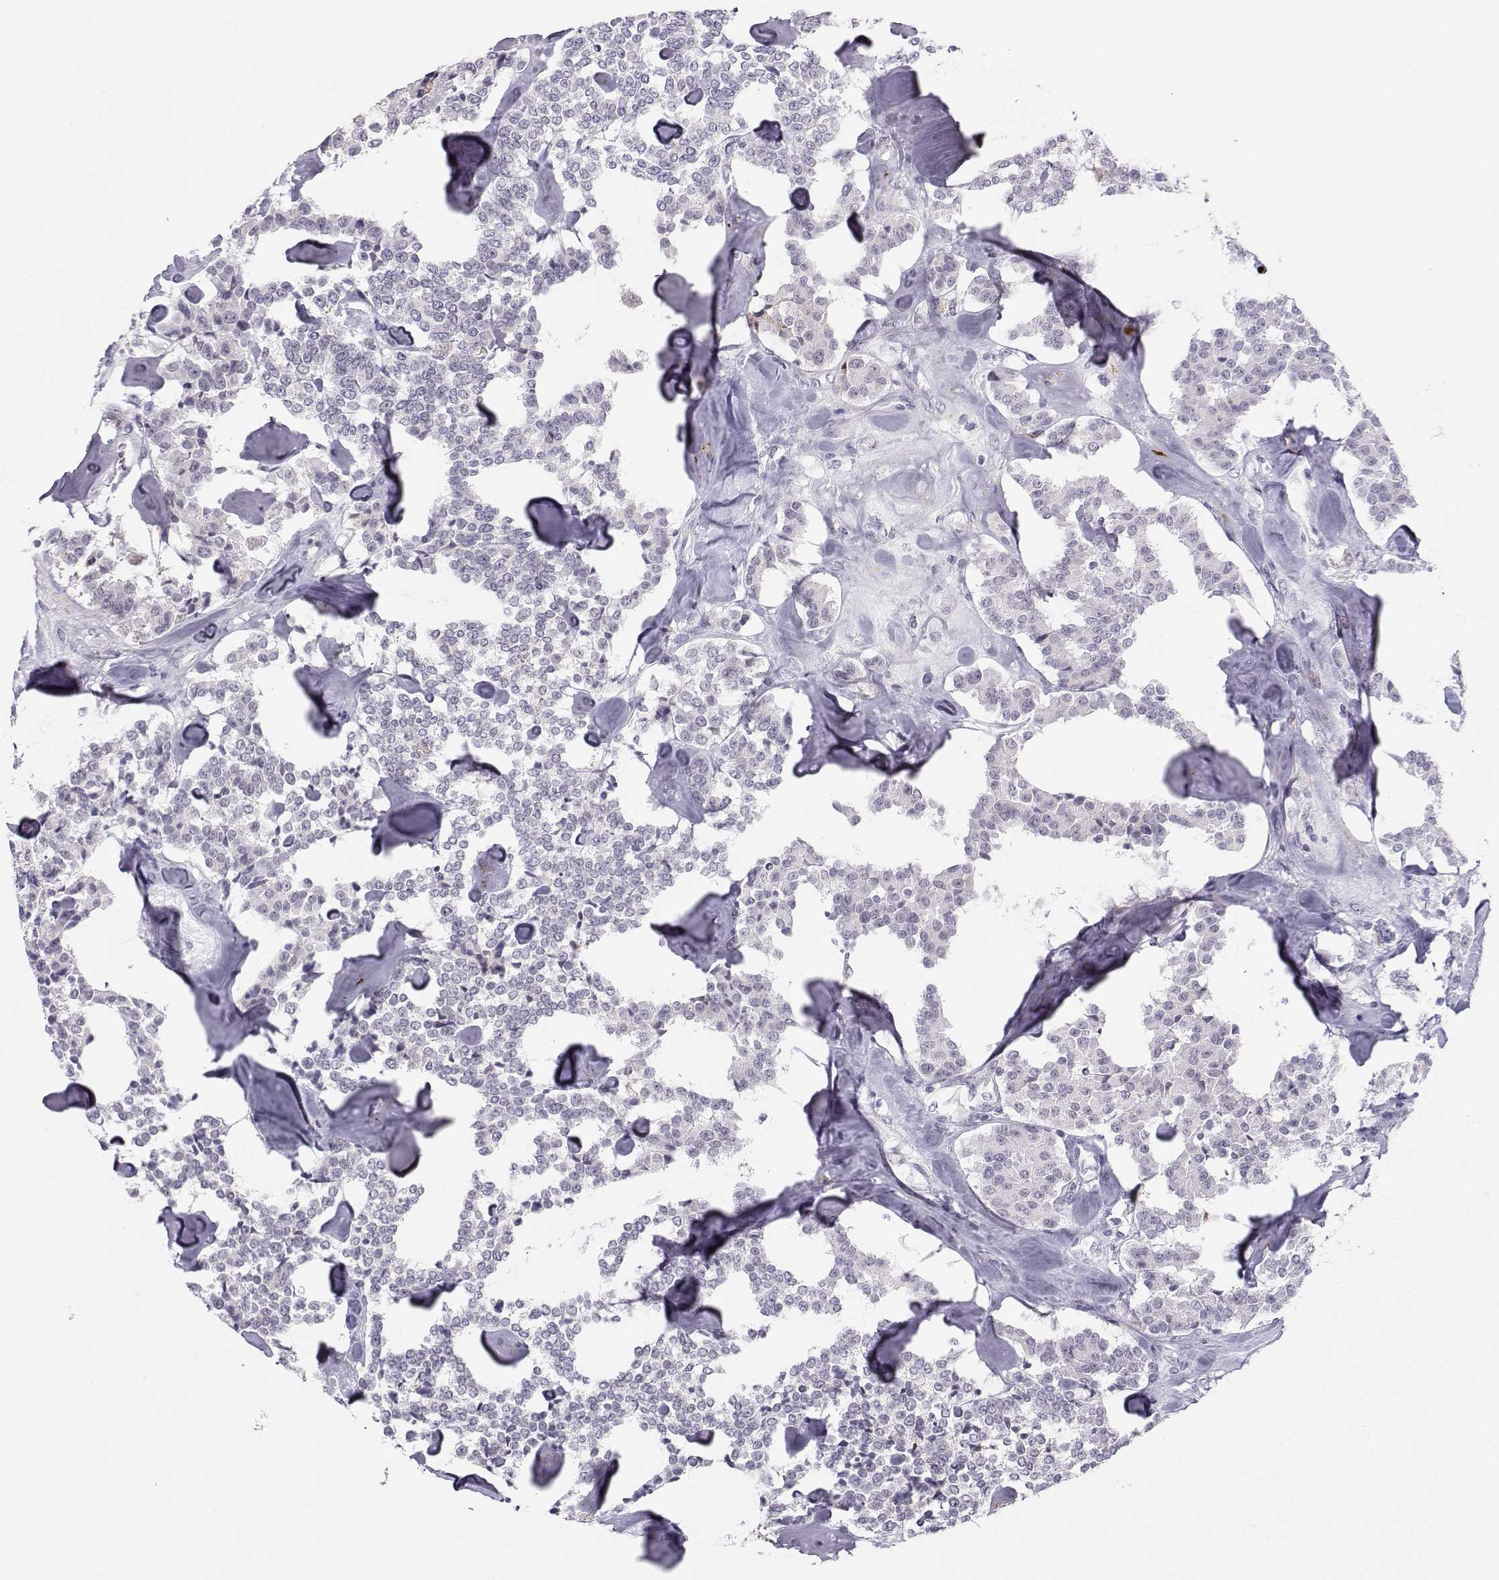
{"staining": {"intensity": "negative", "quantity": "none", "location": "none"}, "tissue": "carcinoid", "cell_type": "Tumor cells", "image_type": "cancer", "snomed": [{"axis": "morphology", "description": "Carcinoid, malignant, NOS"}, {"axis": "topography", "description": "Pancreas"}], "caption": "DAB immunohistochemical staining of carcinoid displays no significant expression in tumor cells.", "gene": "LHX1", "patient": {"sex": "male", "age": 41}}